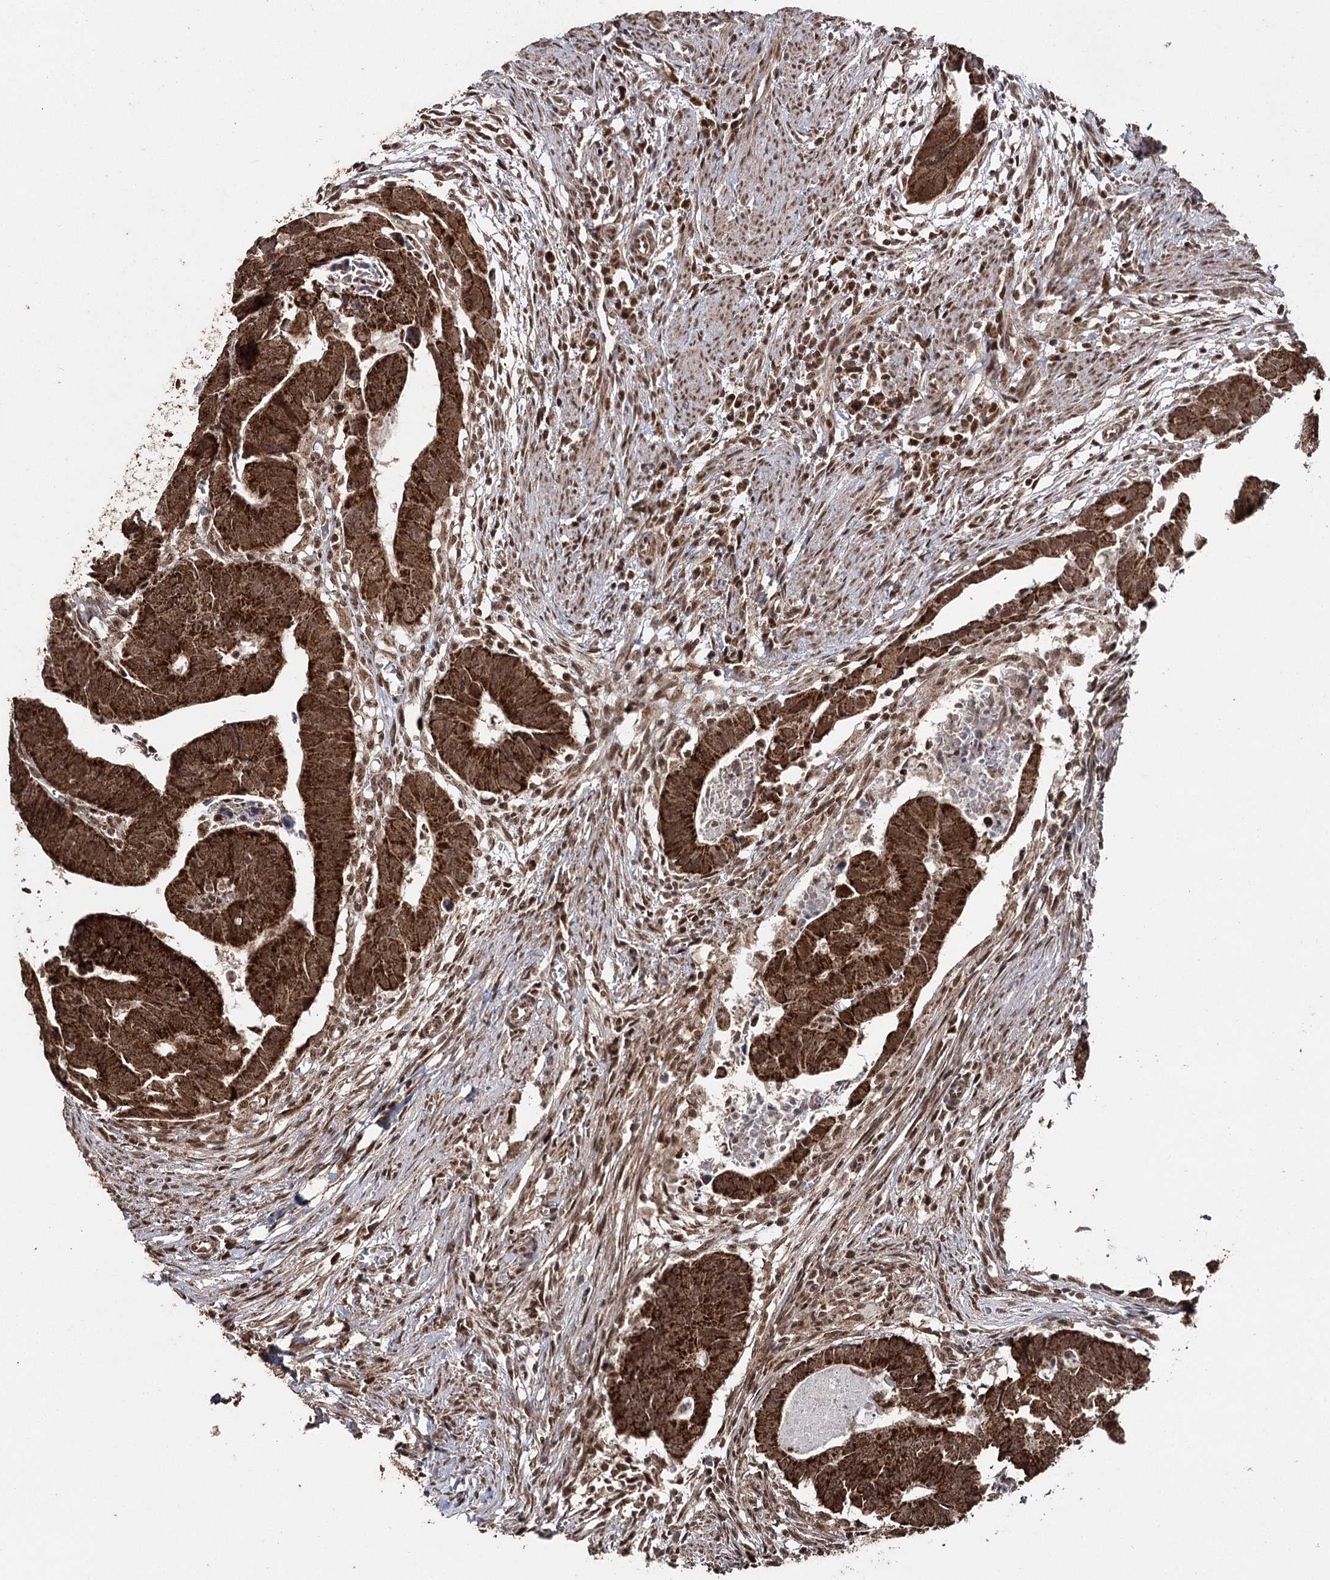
{"staining": {"intensity": "strong", "quantity": ">75%", "location": "cytoplasmic/membranous"}, "tissue": "colorectal cancer", "cell_type": "Tumor cells", "image_type": "cancer", "snomed": [{"axis": "morphology", "description": "Adenocarcinoma, NOS"}, {"axis": "topography", "description": "Rectum"}], "caption": "Colorectal cancer (adenocarcinoma) was stained to show a protein in brown. There is high levels of strong cytoplasmic/membranous staining in about >75% of tumor cells.", "gene": "PDHX", "patient": {"sex": "female", "age": 65}}